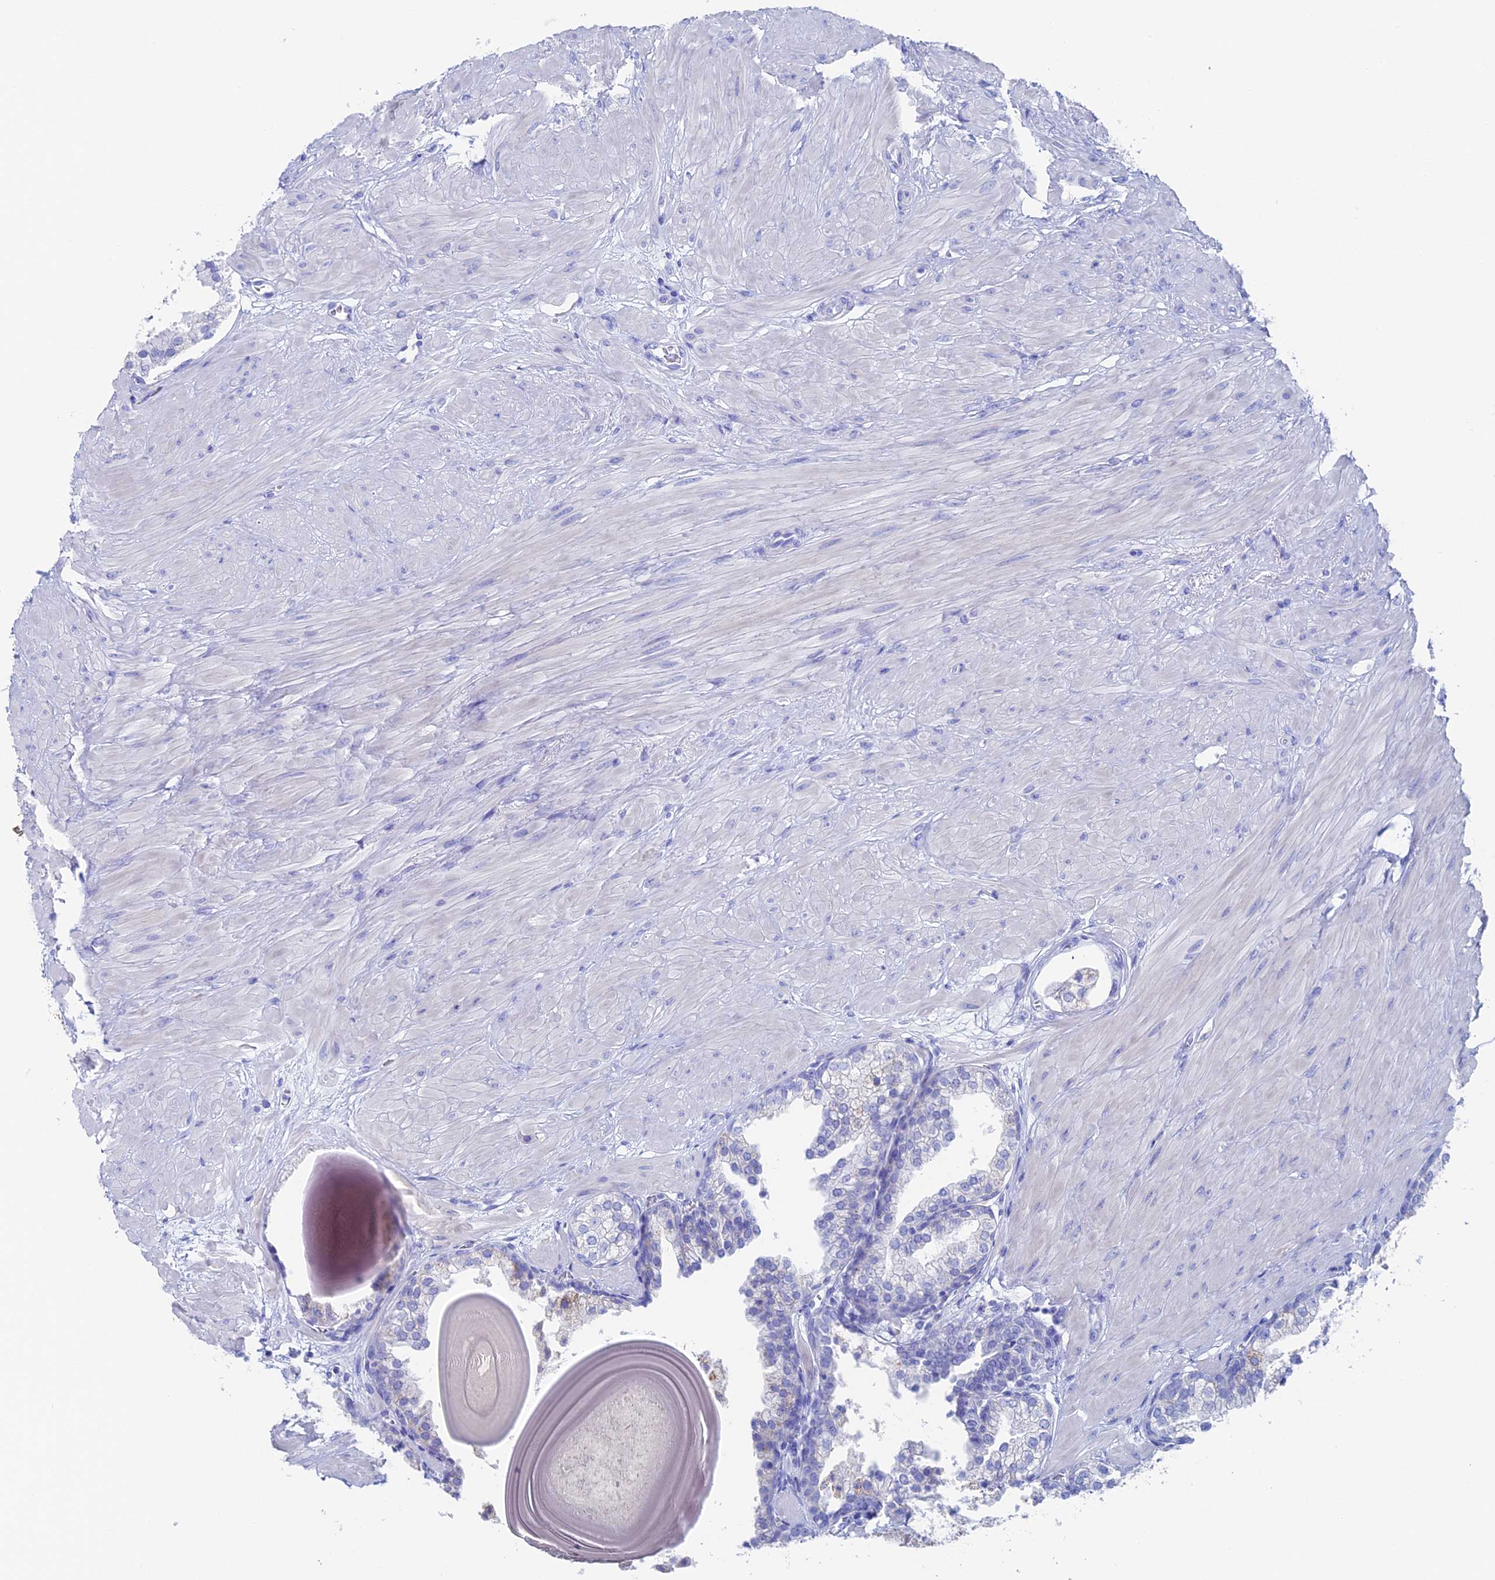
{"staining": {"intensity": "moderate", "quantity": "<25%", "location": "cytoplasmic/membranous"}, "tissue": "prostate", "cell_type": "Glandular cells", "image_type": "normal", "snomed": [{"axis": "morphology", "description": "Normal tissue, NOS"}, {"axis": "topography", "description": "Prostate"}], "caption": "Immunohistochemical staining of normal human prostate shows <25% levels of moderate cytoplasmic/membranous protein expression in approximately <25% of glandular cells.", "gene": "UNC119", "patient": {"sex": "male", "age": 48}}